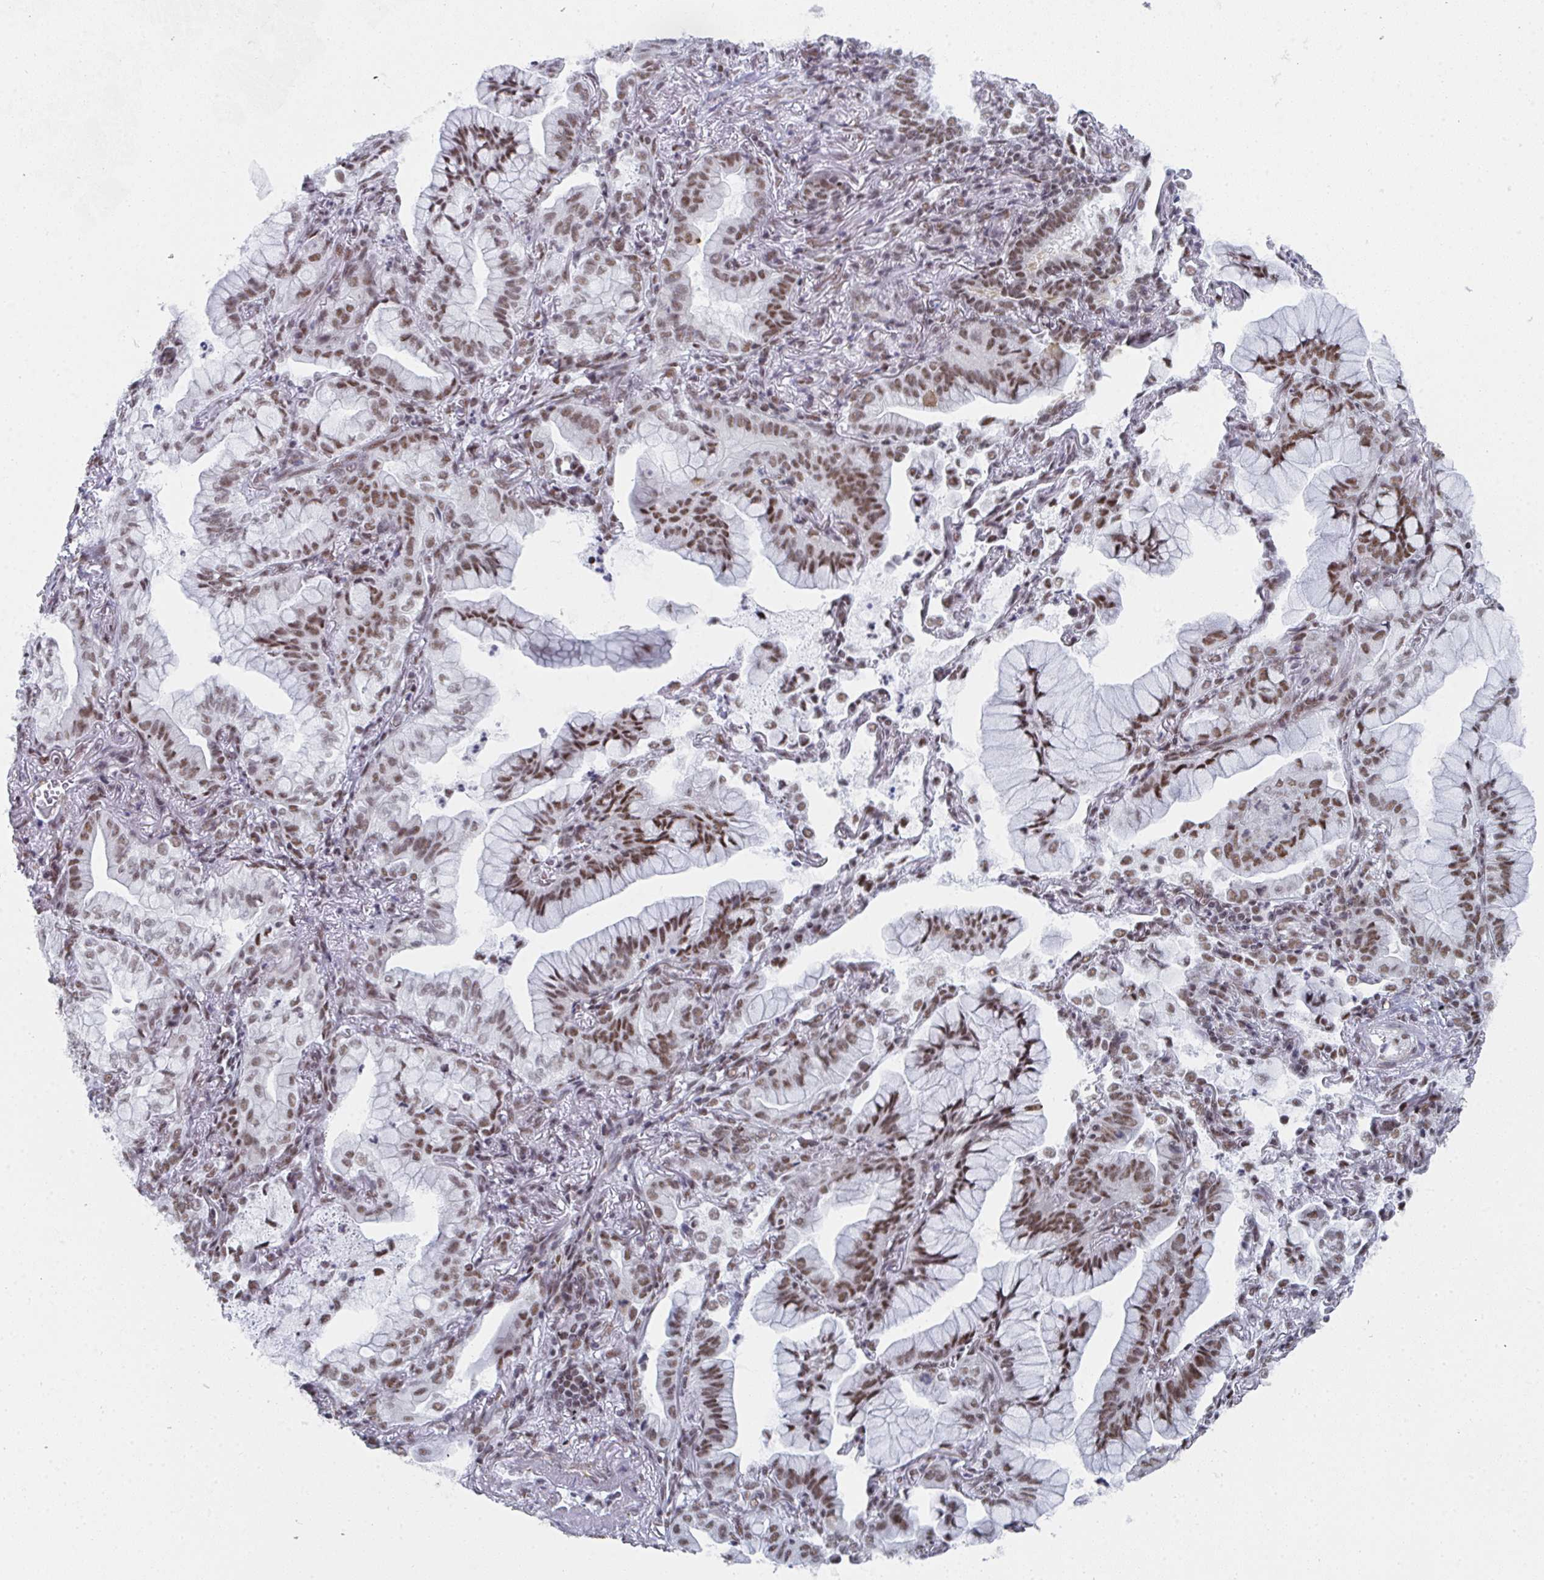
{"staining": {"intensity": "moderate", "quantity": ">75%", "location": "nuclear"}, "tissue": "lung cancer", "cell_type": "Tumor cells", "image_type": "cancer", "snomed": [{"axis": "morphology", "description": "Adenocarcinoma, NOS"}, {"axis": "topography", "description": "Lung"}], "caption": "Lung cancer stained with IHC shows moderate nuclear positivity in approximately >75% of tumor cells. The protein is stained brown, and the nuclei are stained in blue (DAB (3,3'-diaminobenzidine) IHC with brightfield microscopy, high magnification).", "gene": "SNRNP70", "patient": {"sex": "male", "age": 77}}